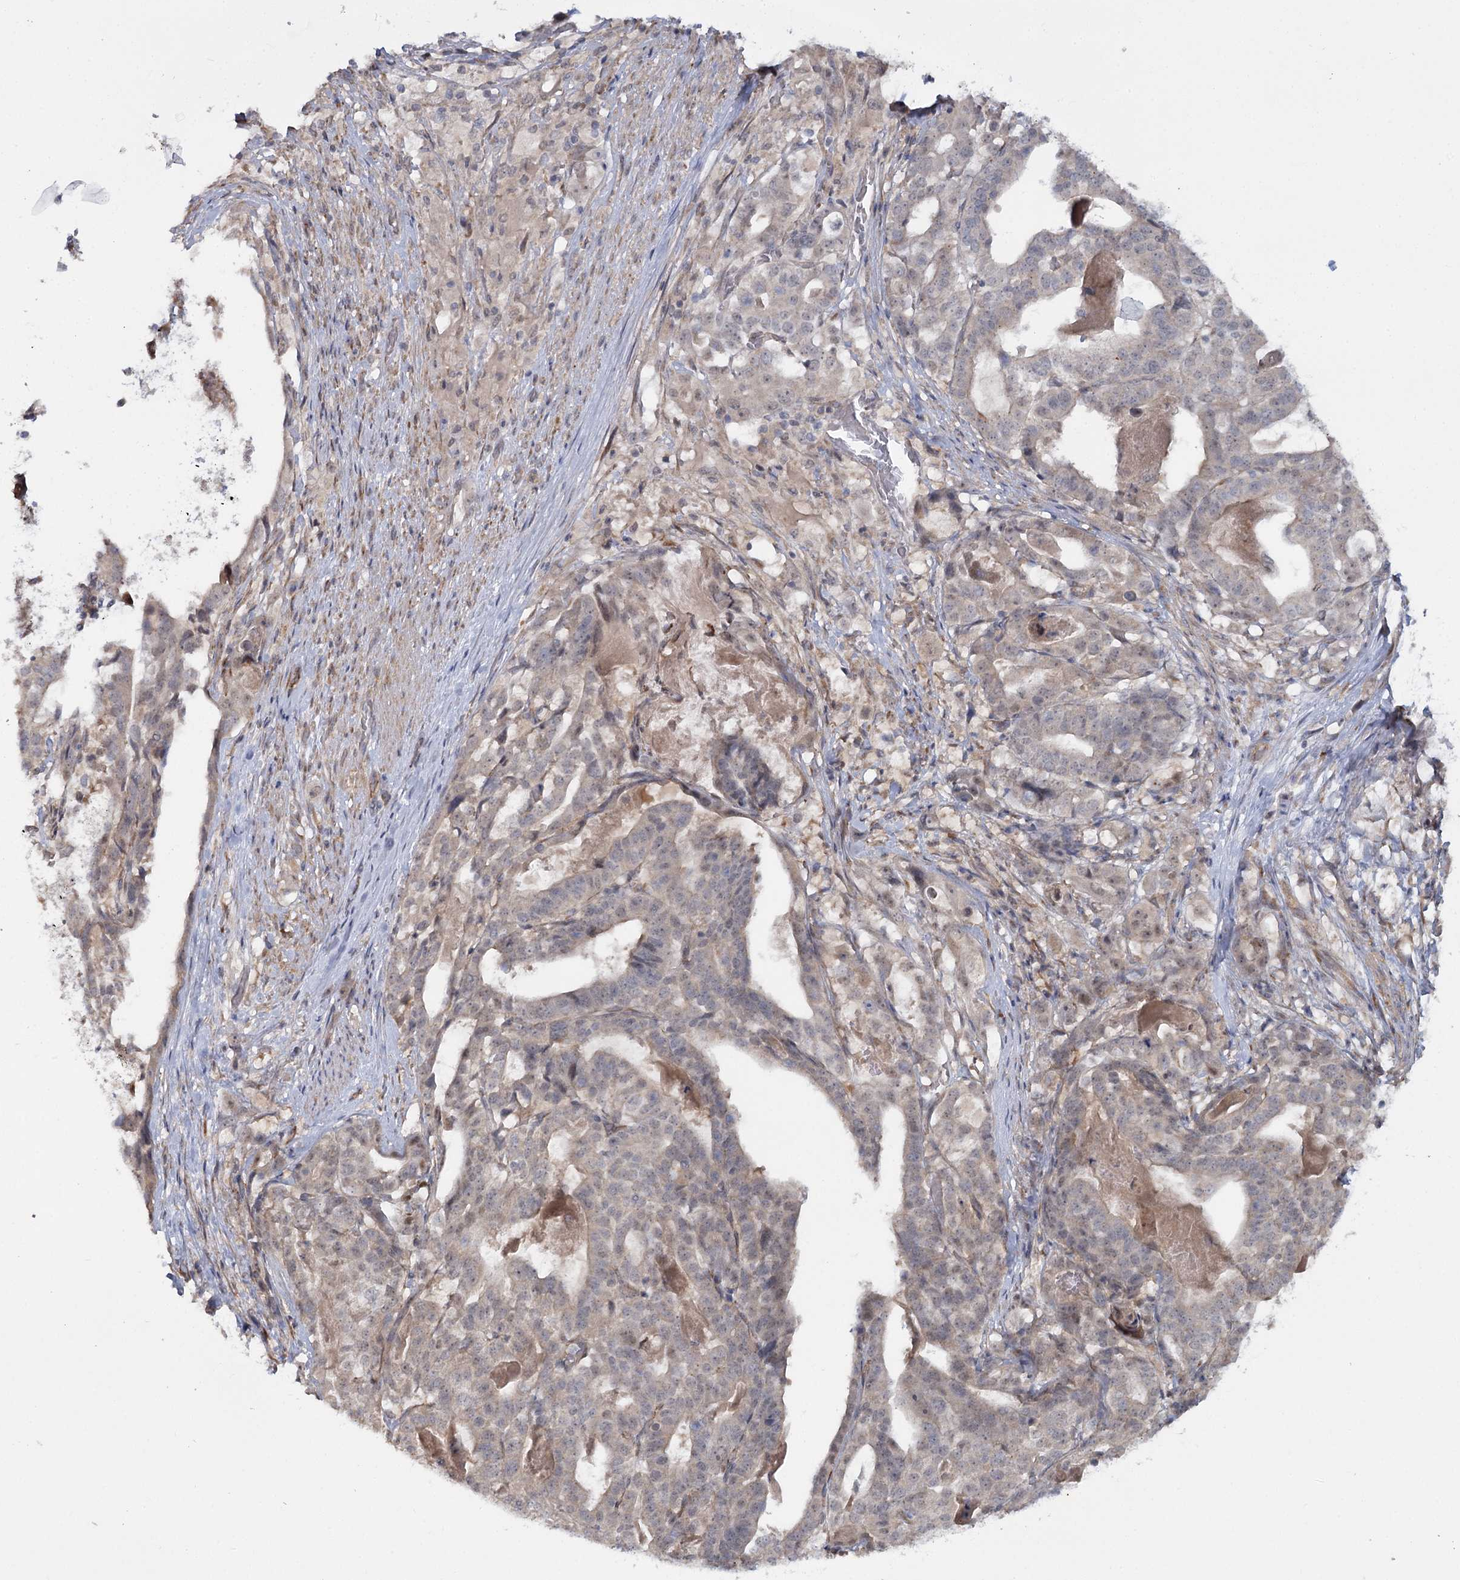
{"staining": {"intensity": "negative", "quantity": "none", "location": "none"}, "tissue": "stomach cancer", "cell_type": "Tumor cells", "image_type": "cancer", "snomed": [{"axis": "morphology", "description": "Adenocarcinoma, NOS"}, {"axis": "topography", "description": "Stomach"}], "caption": "Protein analysis of adenocarcinoma (stomach) demonstrates no significant expression in tumor cells.", "gene": "TBC1D9B", "patient": {"sex": "male", "age": 48}}